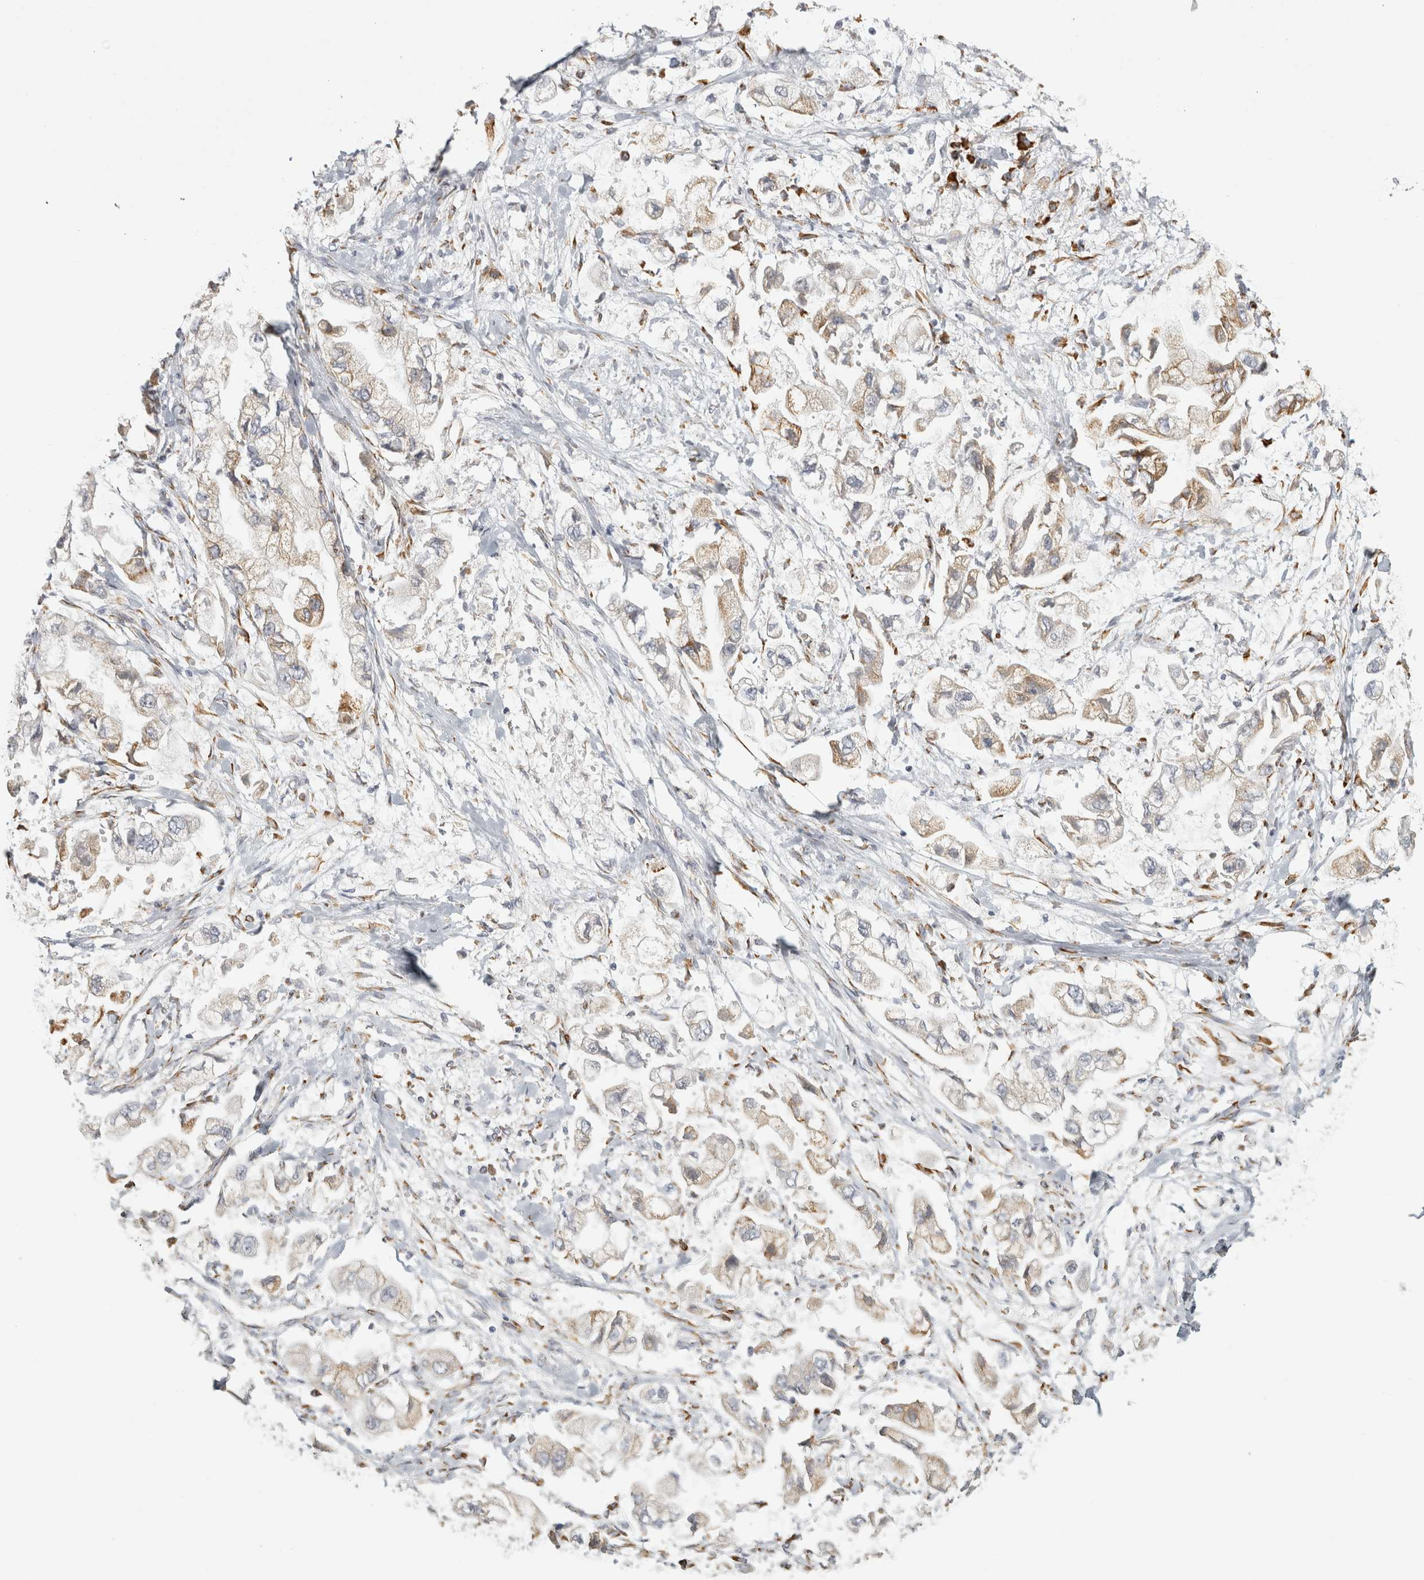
{"staining": {"intensity": "weak", "quantity": "25%-75%", "location": "cytoplasmic/membranous"}, "tissue": "stomach cancer", "cell_type": "Tumor cells", "image_type": "cancer", "snomed": [{"axis": "morphology", "description": "Normal tissue, NOS"}, {"axis": "morphology", "description": "Adenocarcinoma, NOS"}, {"axis": "topography", "description": "Stomach"}], "caption": "Immunohistochemistry (IHC) histopathology image of neoplastic tissue: human stomach cancer stained using immunohistochemistry reveals low levels of weak protein expression localized specifically in the cytoplasmic/membranous of tumor cells, appearing as a cytoplasmic/membranous brown color.", "gene": "OSTN", "patient": {"sex": "male", "age": 62}}